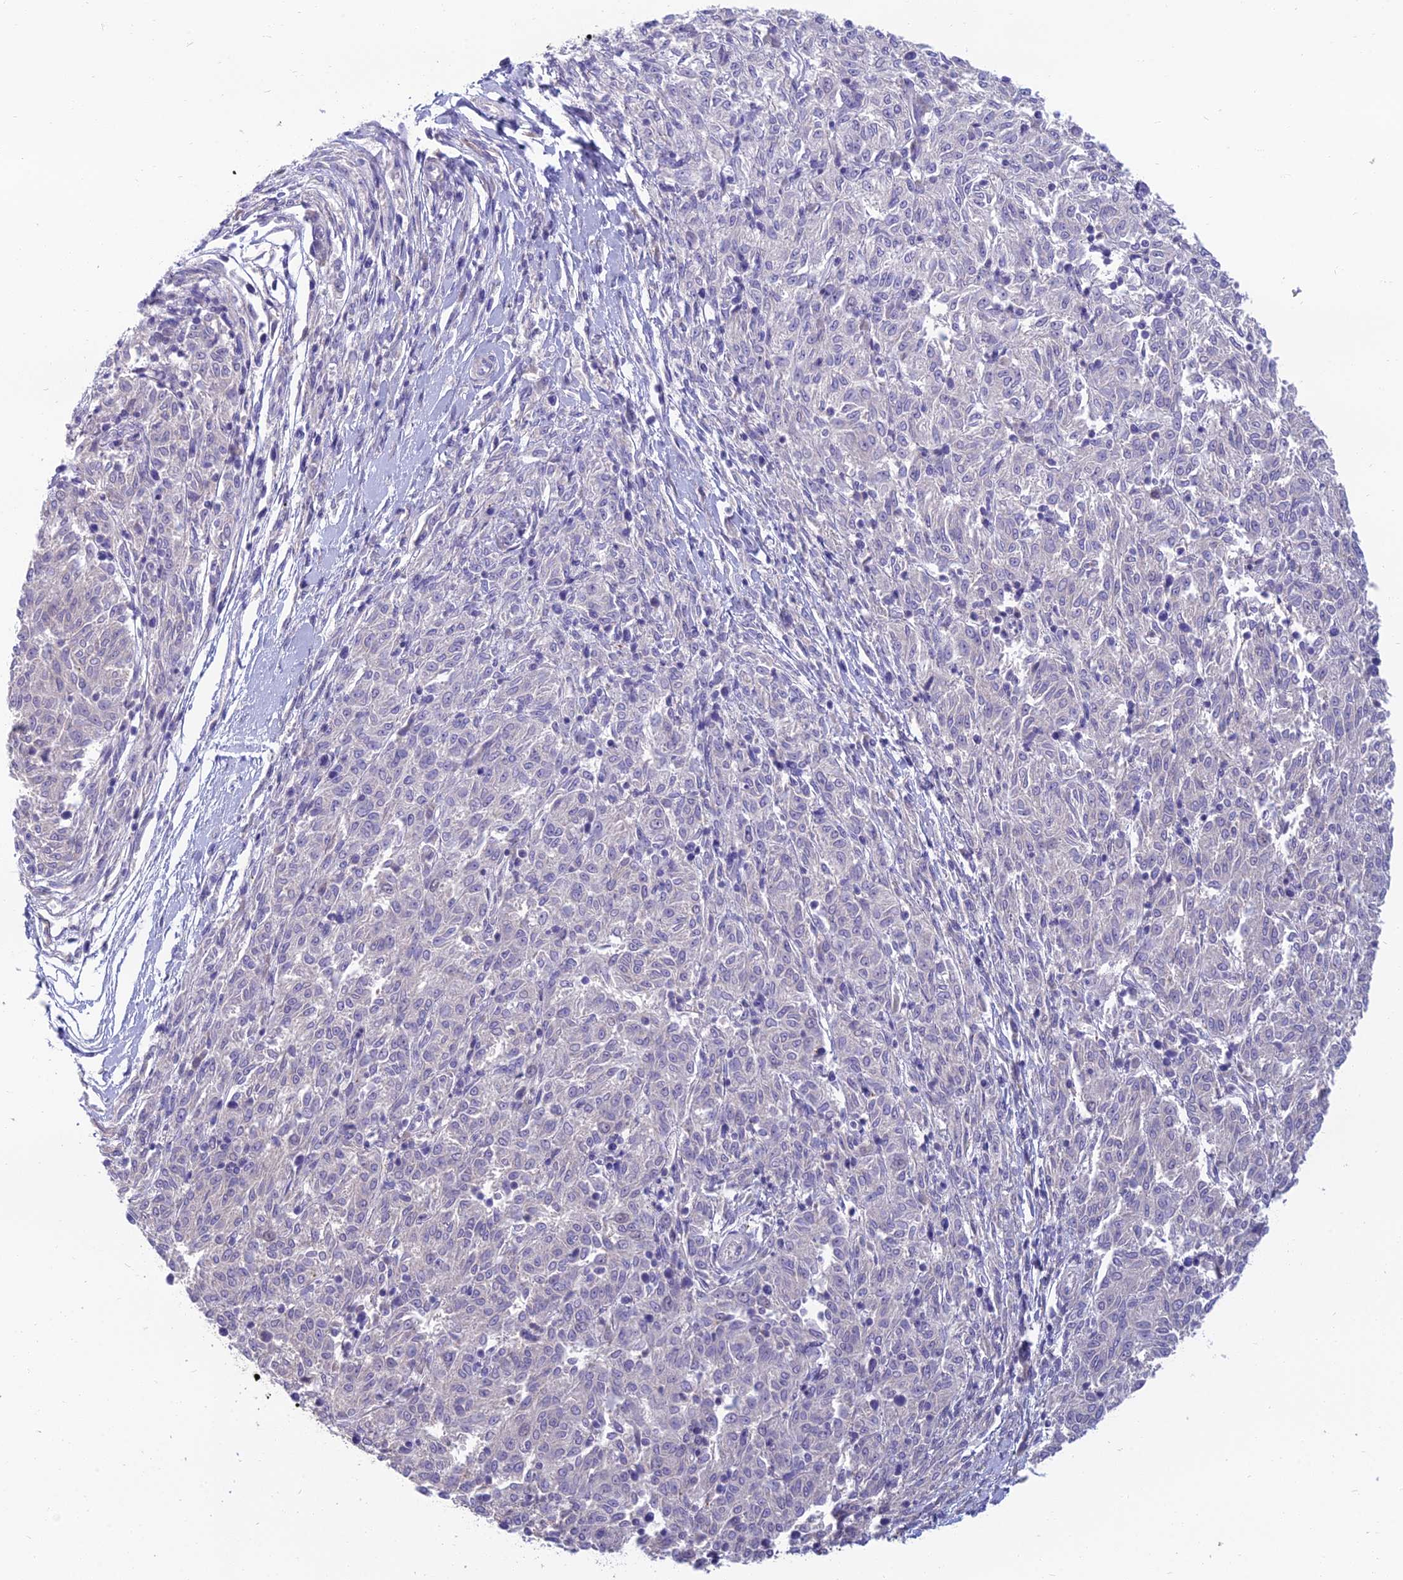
{"staining": {"intensity": "negative", "quantity": "none", "location": "none"}, "tissue": "melanoma", "cell_type": "Tumor cells", "image_type": "cancer", "snomed": [{"axis": "morphology", "description": "Malignant melanoma, NOS"}, {"axis": "topography", "description": "Skin"}], "caption": "An image of melanoma stained for a protein reveals no brown staining in tumor cells. (DAB (3,3'-diaminobenzidine) IHC visualized using brightfield microscopy, high magnification).", "gene": "SPTLC3", "patient": {"sex": "female", "age": 72}}